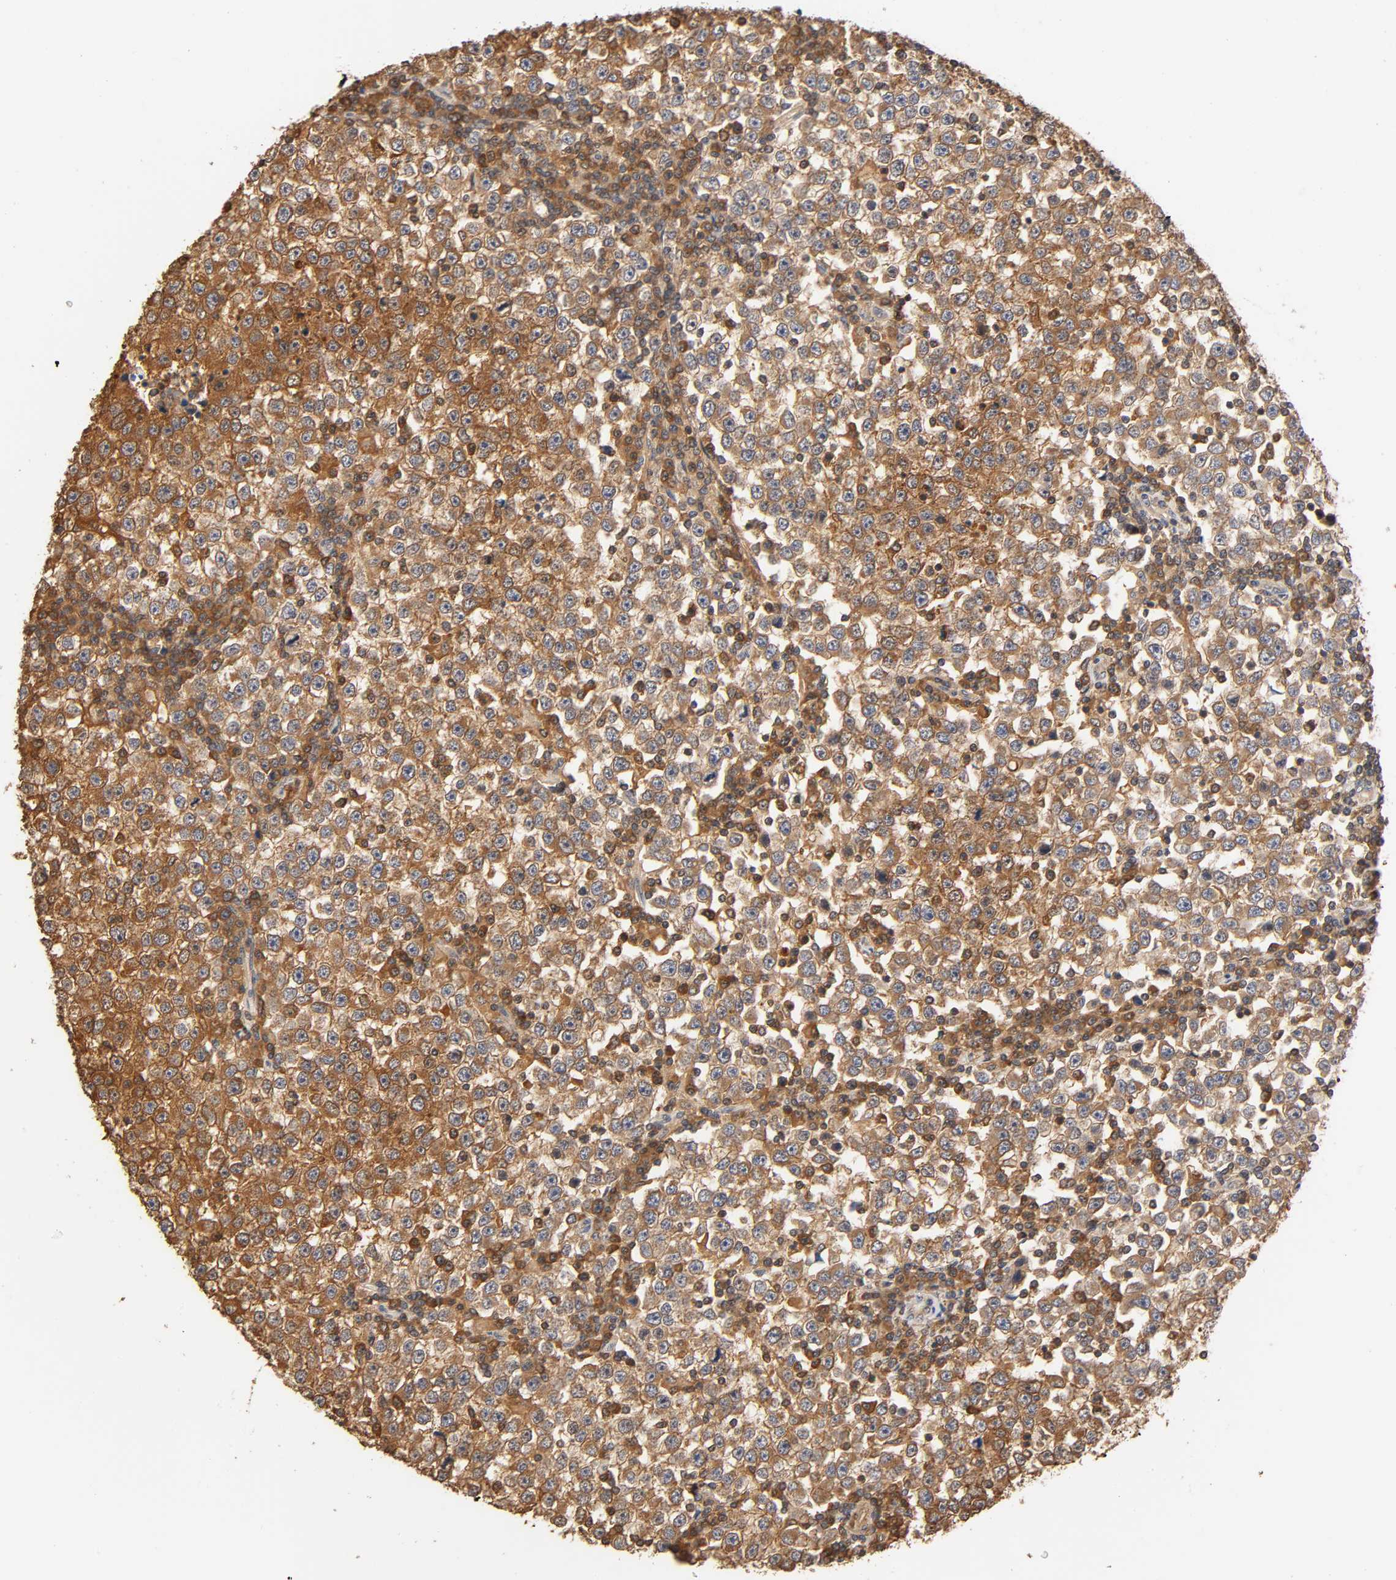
{"staining": {"intensity": "moderate", "quantity": ">75%", "location": "cytoplasmic/membranous"}, "tissue": "testis cancer", "cell_type": "Tumor cells", "image_type": "cancer", "snomed": [{"axis": "morphology", "description": "Seminoma, NOS"}, {"axis": "topography", "description": "Testis"}], "caption": "Immunohistochemical staining of human testis cancer (seminoma) displays moderate cytoplasmic/membranous protein positivity in approximately >75% of tumor cells.", "gene": "ALDOA", "patient": {"sex": "male", "age": 65}}